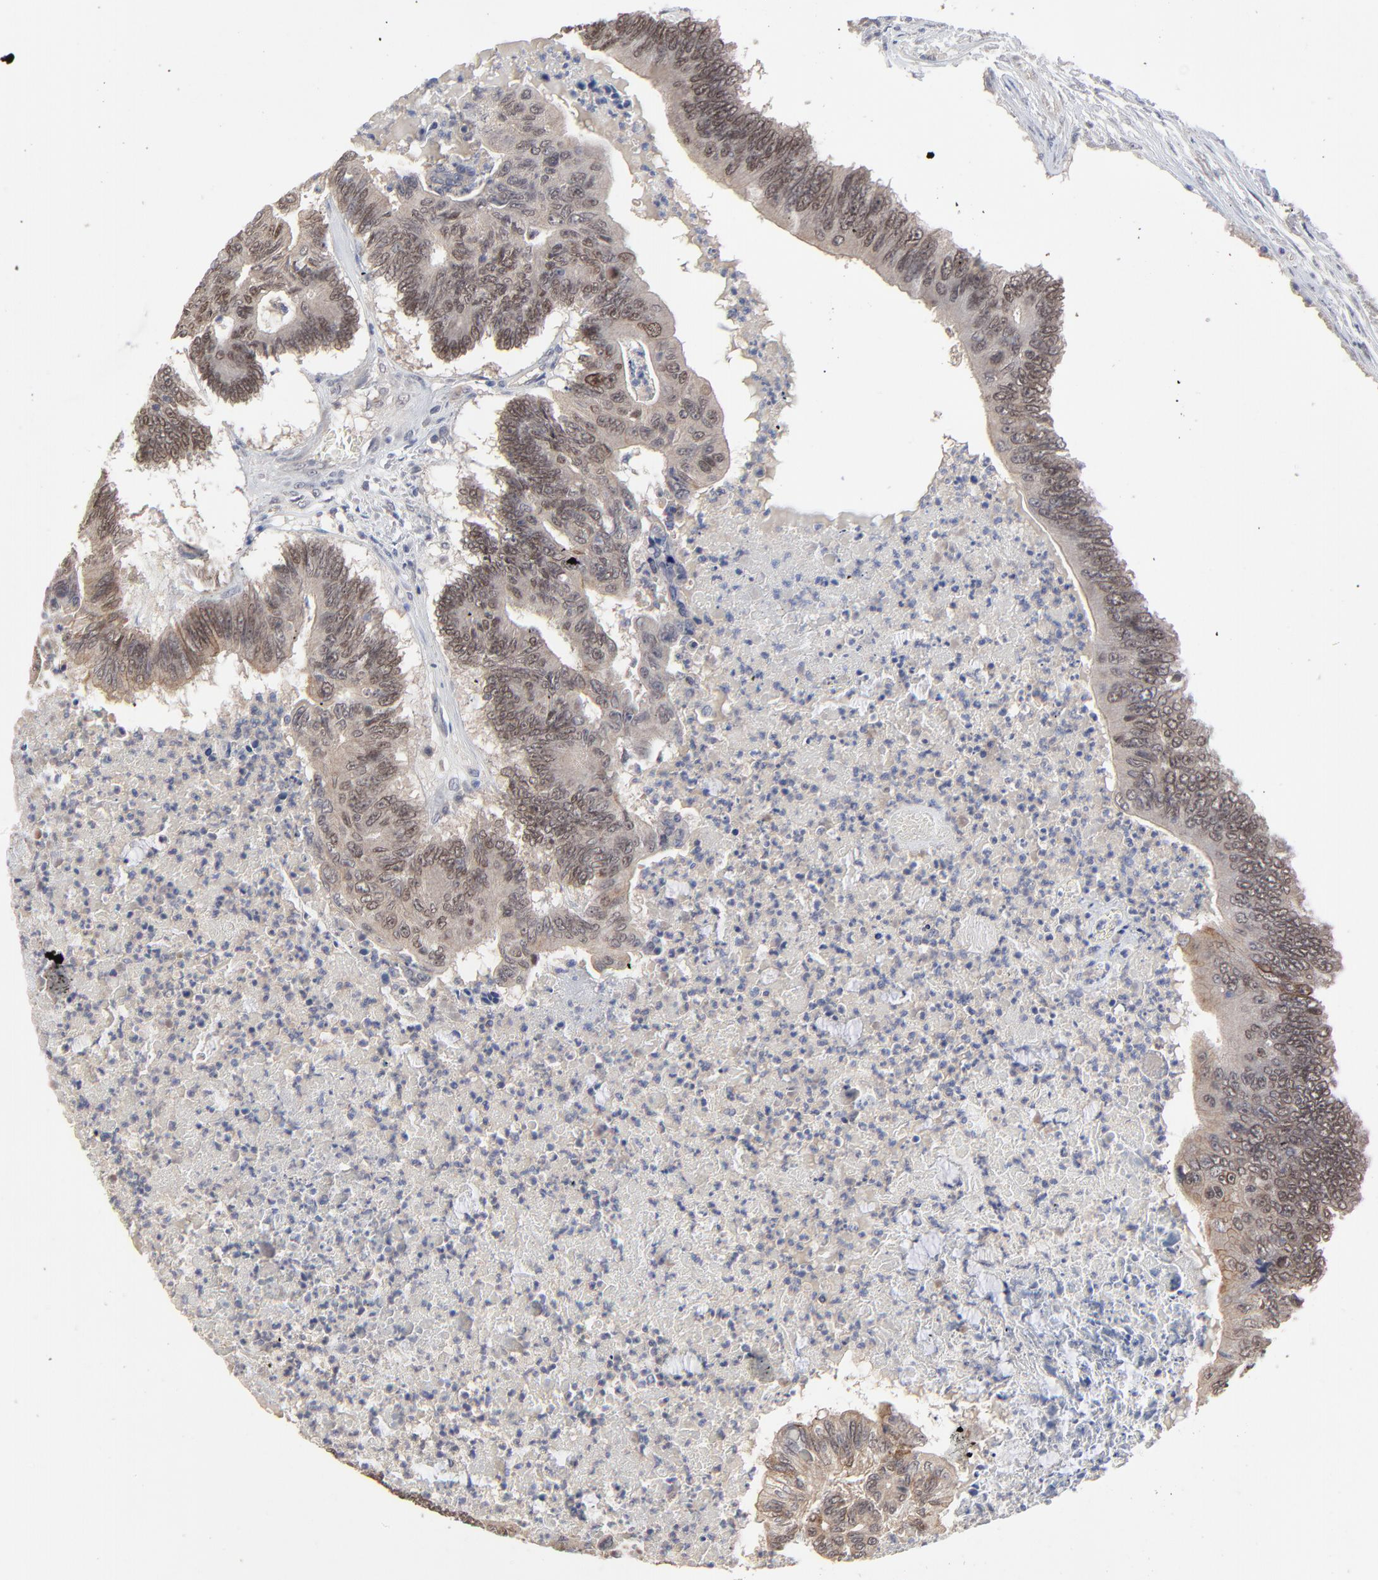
{"staining": {"intensity": "moderate", "quantity": ">75%", "location": "nuclear"}, "tissue": "colorectal cancer", "cell_type": "Tumor cells", "image_type": "cancer", "snomed": [{"axis": "morphology", "description": "Adenocarcinoma, NOS"}, {"axis": "topography", "description": "Colon"}], "caption": "Moderate nuclear expression is seen in about >75% of tumor cells in adenocarcinoma (colorectal). The staining is performed using DAB brown chromogen to label protein expression. The nuclei are counter-stained blue using hematoxylin.", "gene": "FAM199X", "patient": {"sex": "male", "age": 65}}